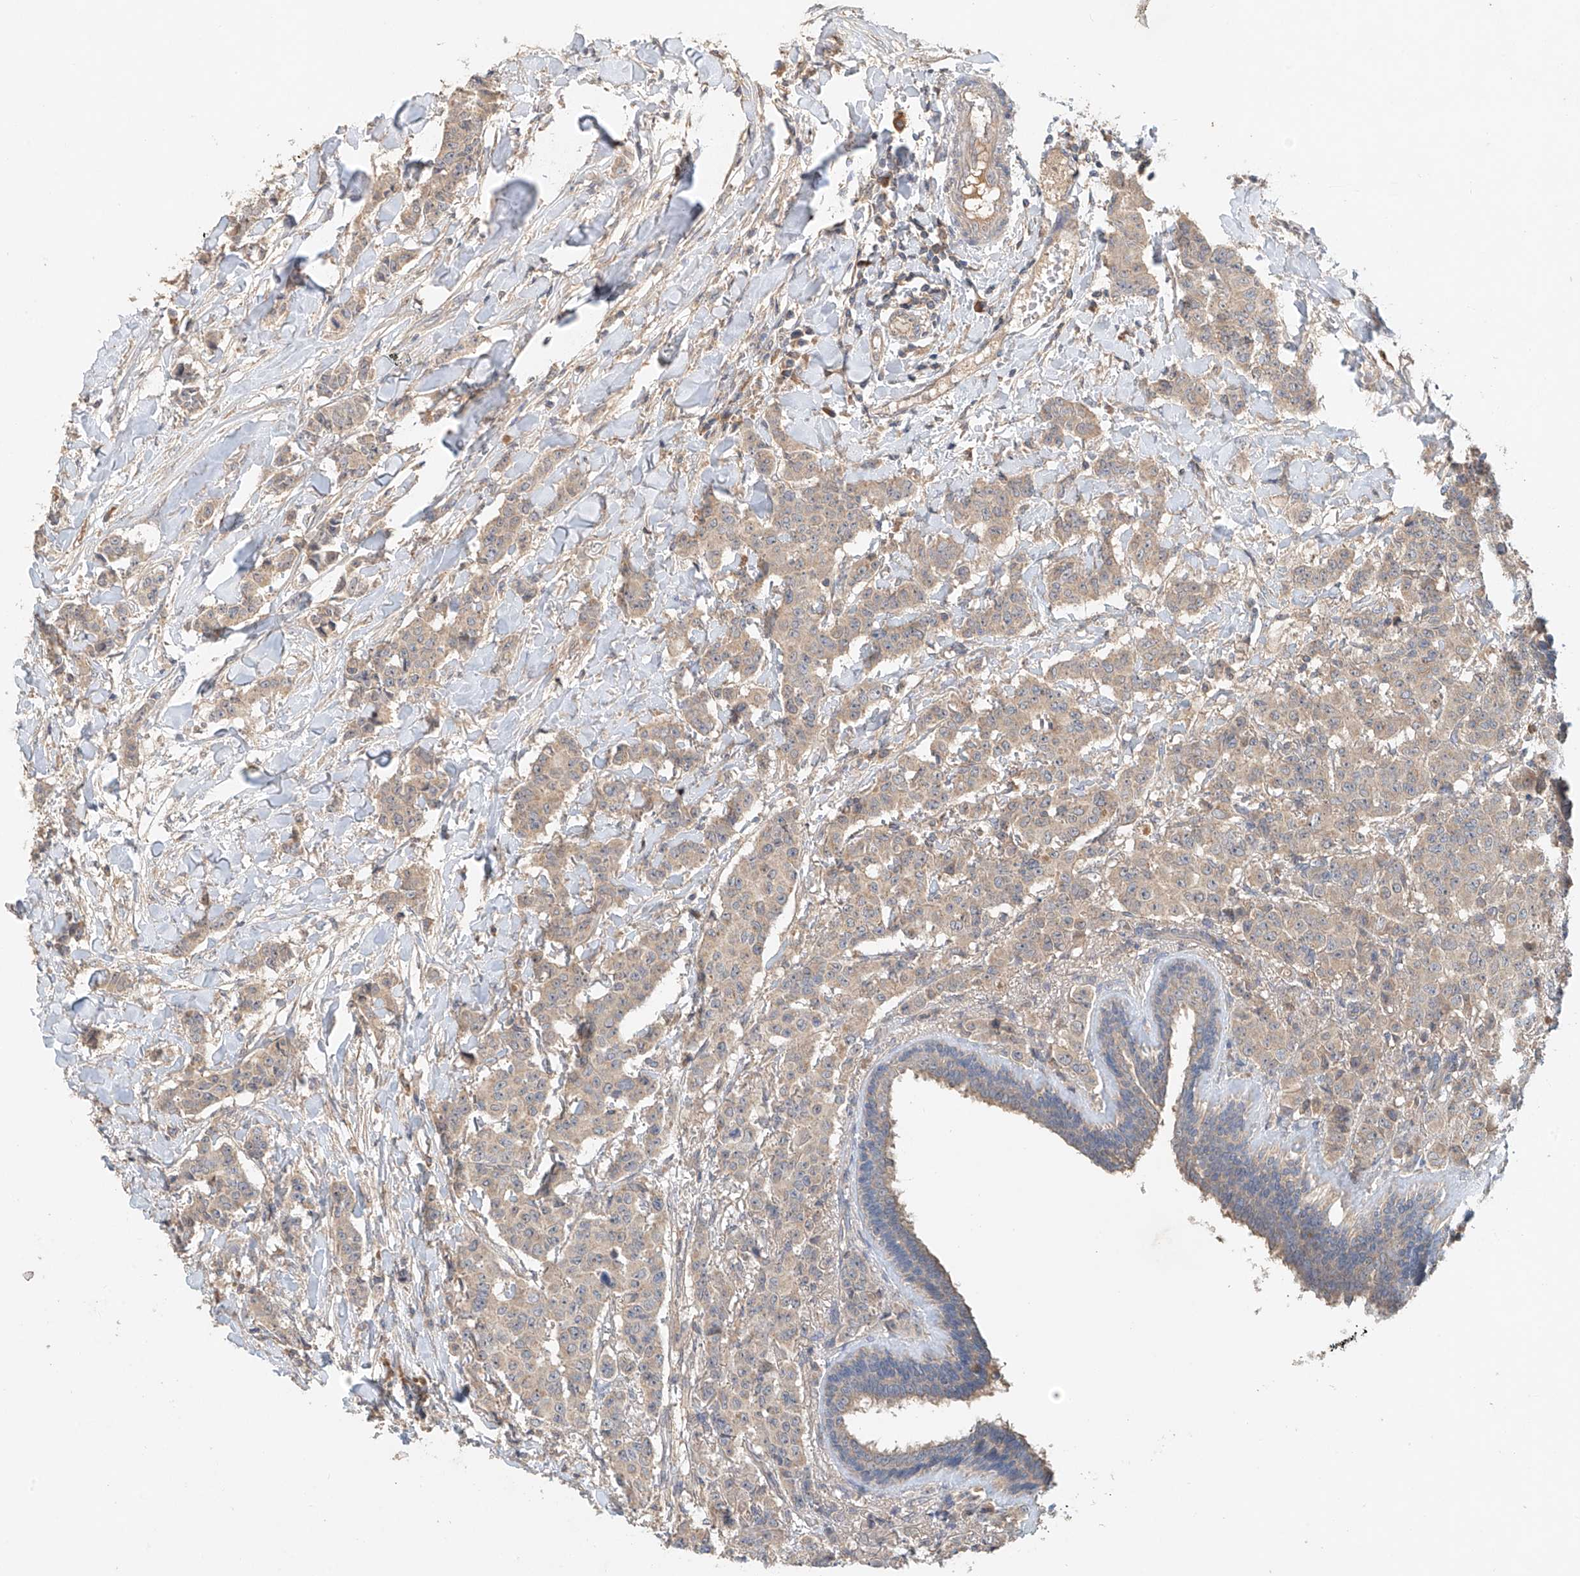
{"staining": {"intensity": "weak", "quantity": "25%-75%", "location": "cytoplasmic/membranous"}, "tissue": "breast cancer", "cell_type": "Tumor cells", "image_type": "cancer", "snomed": [{"axis": "morphology", "description": "Duct carcinoma"}, {"axis": "topography", "description": "Breast"}], "caption": "This micrograph exhibits breast cancer (invasive ductal carcinoma) stained with IHC to label a protein in brown. The cytoplasmic/membranous of tumor cells show weak positivity for the protein. Nuclei are counter-stained blue.", "gene": "GNB1L", "patient": {"sex": "female", "age": 40}}